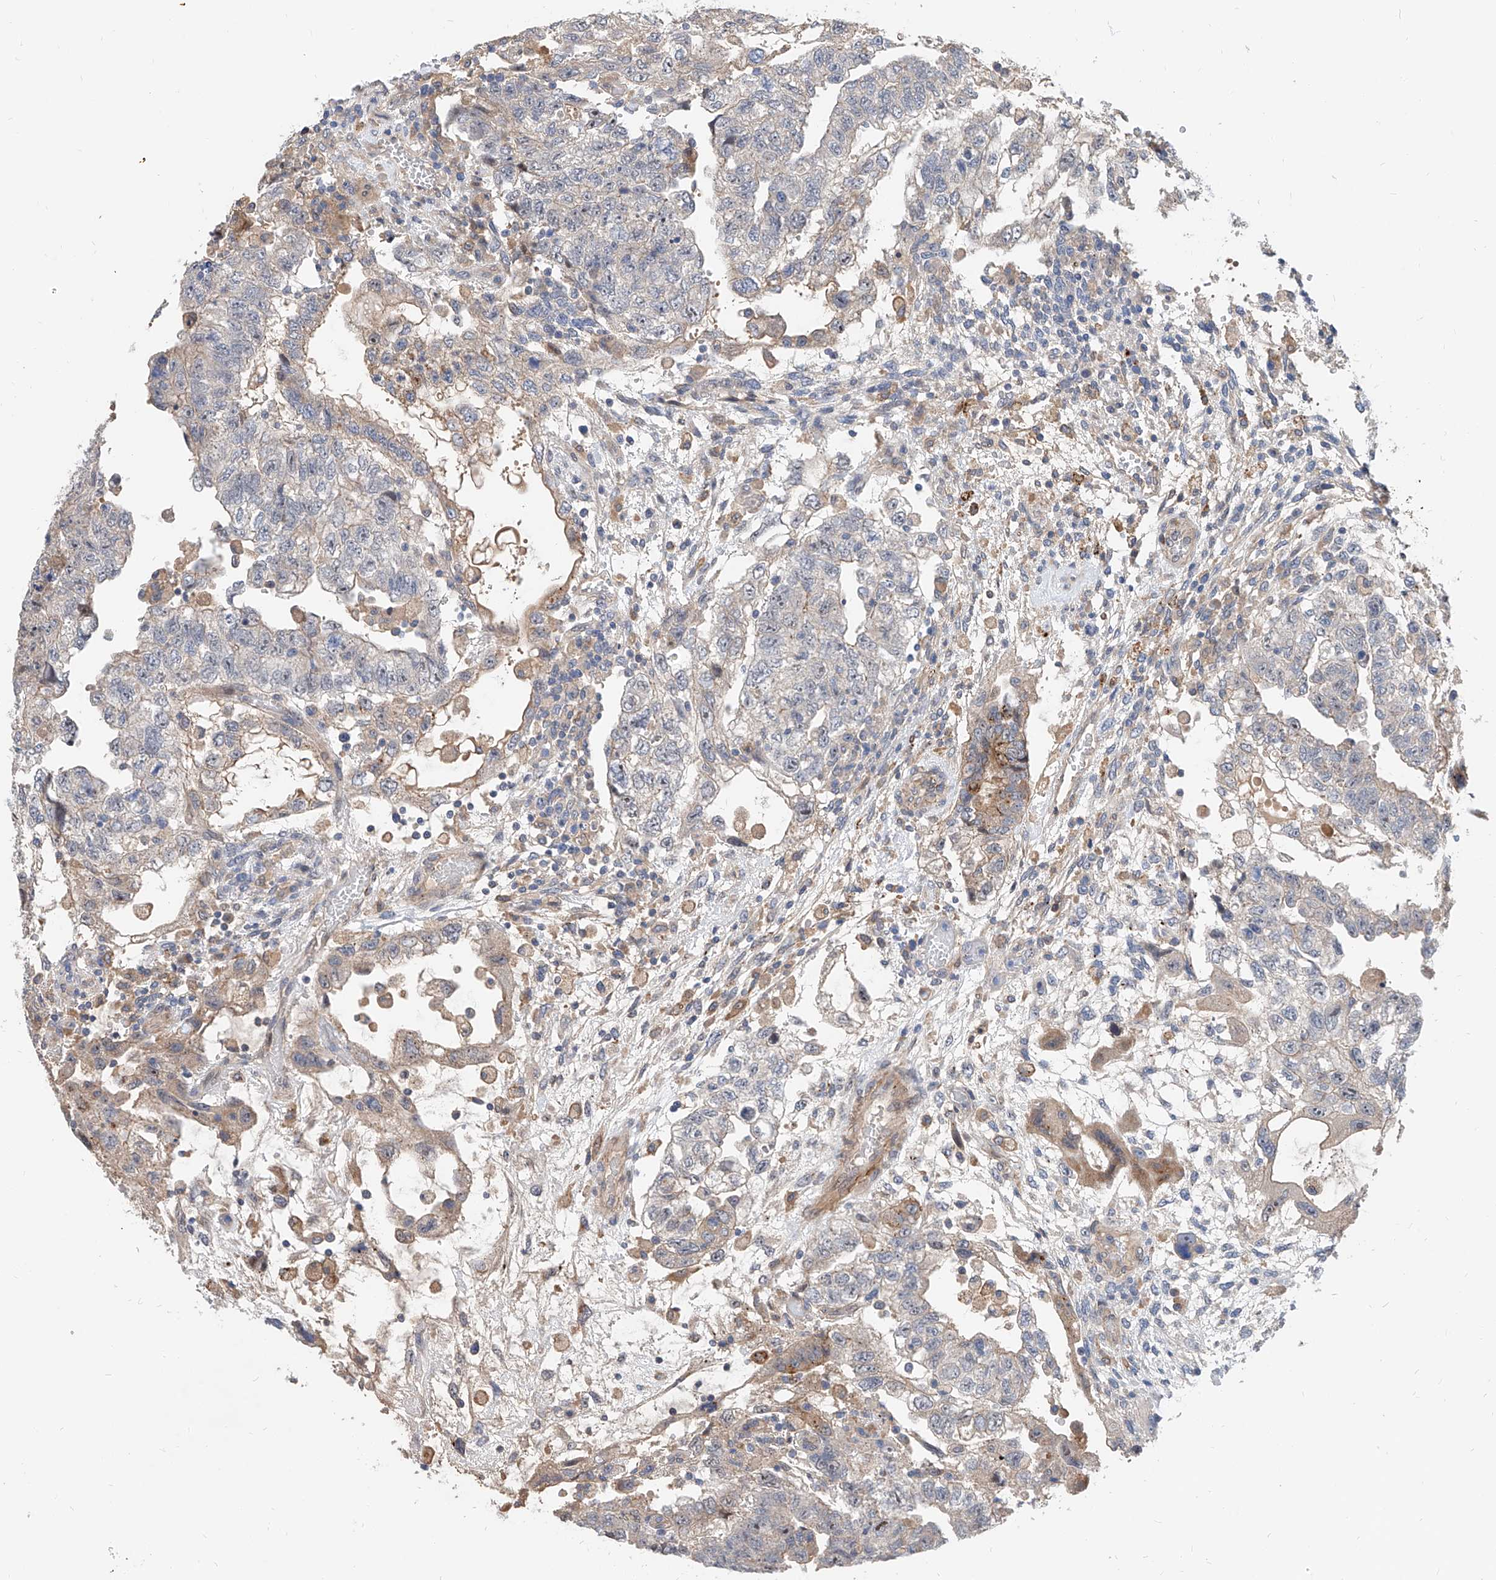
{"staining": {"intensity": "weak", "quantity": "<25%", "location": "cytoplasmic/membranous"}, "tissue": "testis cancer", "cell_type": "Tumor cells", "image_type": "cancer", "snomed": [{"axis": "morphology", "description": "Carcinoma, Embryonal, NOS"}, {"axis": "topography", "description": "Testis"}], "caption": "The histopathology image demonstrates no staining of tumor cells in testis embryonal carcinoma. (DAB (3,3'-diaminobenzidine) IHC visualized using brightfield microscopy, high magnification).", "gene": "MAGEE2", "patient": {"sex": "male", "age": 36}}